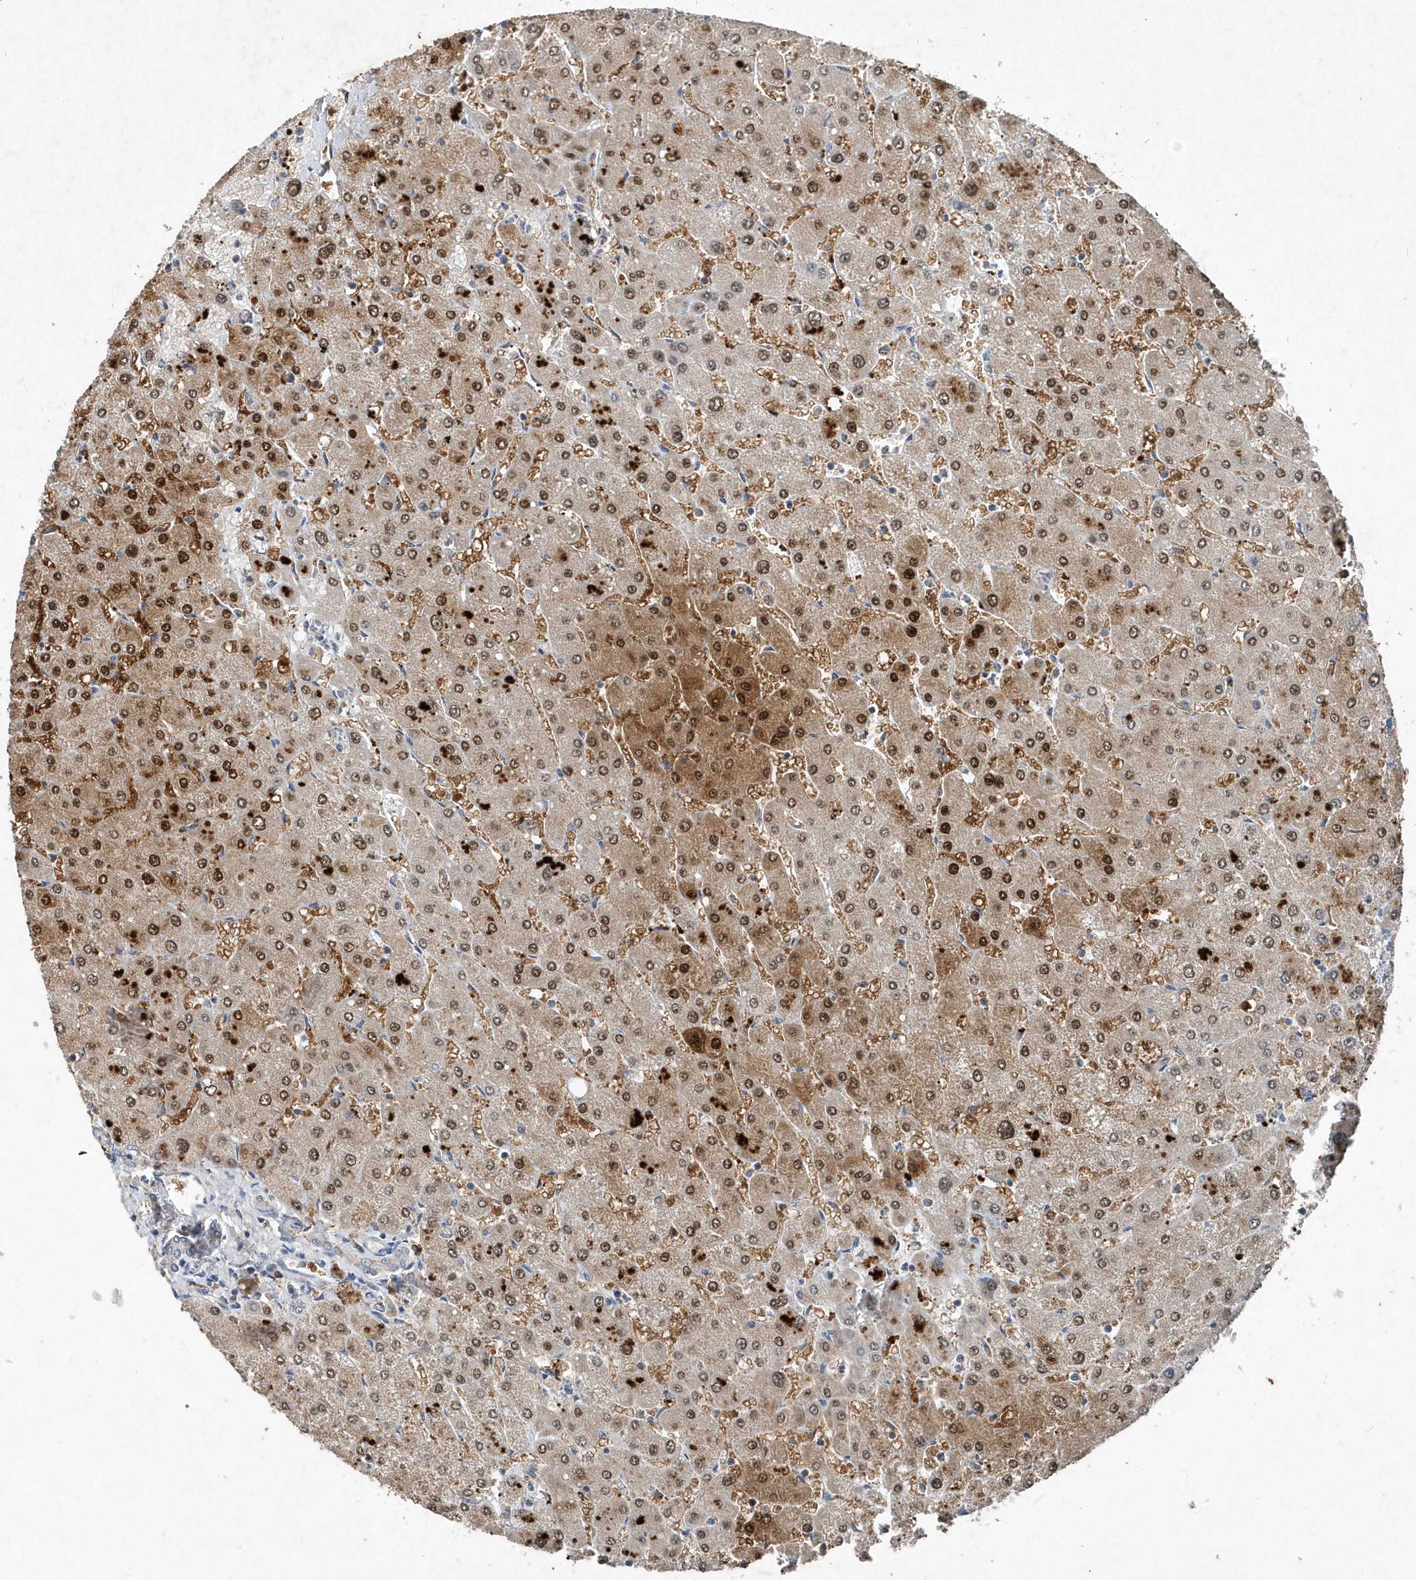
{"staining": {"intensity": "negative", "quantity": "none", "location": "none"}, "tissue": "liver", "cell_type": "Cholangiocytes", "image_type": "normal", "snomed": [{"axis": "morphology", "description": "Normal tissue, NOS"}, {"axis": "topography", "description": "Liver"}], "caption": "Immunohistochemistry histopathology image of benign liver: liver stained with DAB displays no significant protein positivity in cholangiocytes. The staining is performed using DAB (3,3'-diaminobenzidine) brown chromogen with nuclei counter-stained in using hematoxylin.", "gene": "SCFD2", "patient": {"sex": "male", "age": 55}}